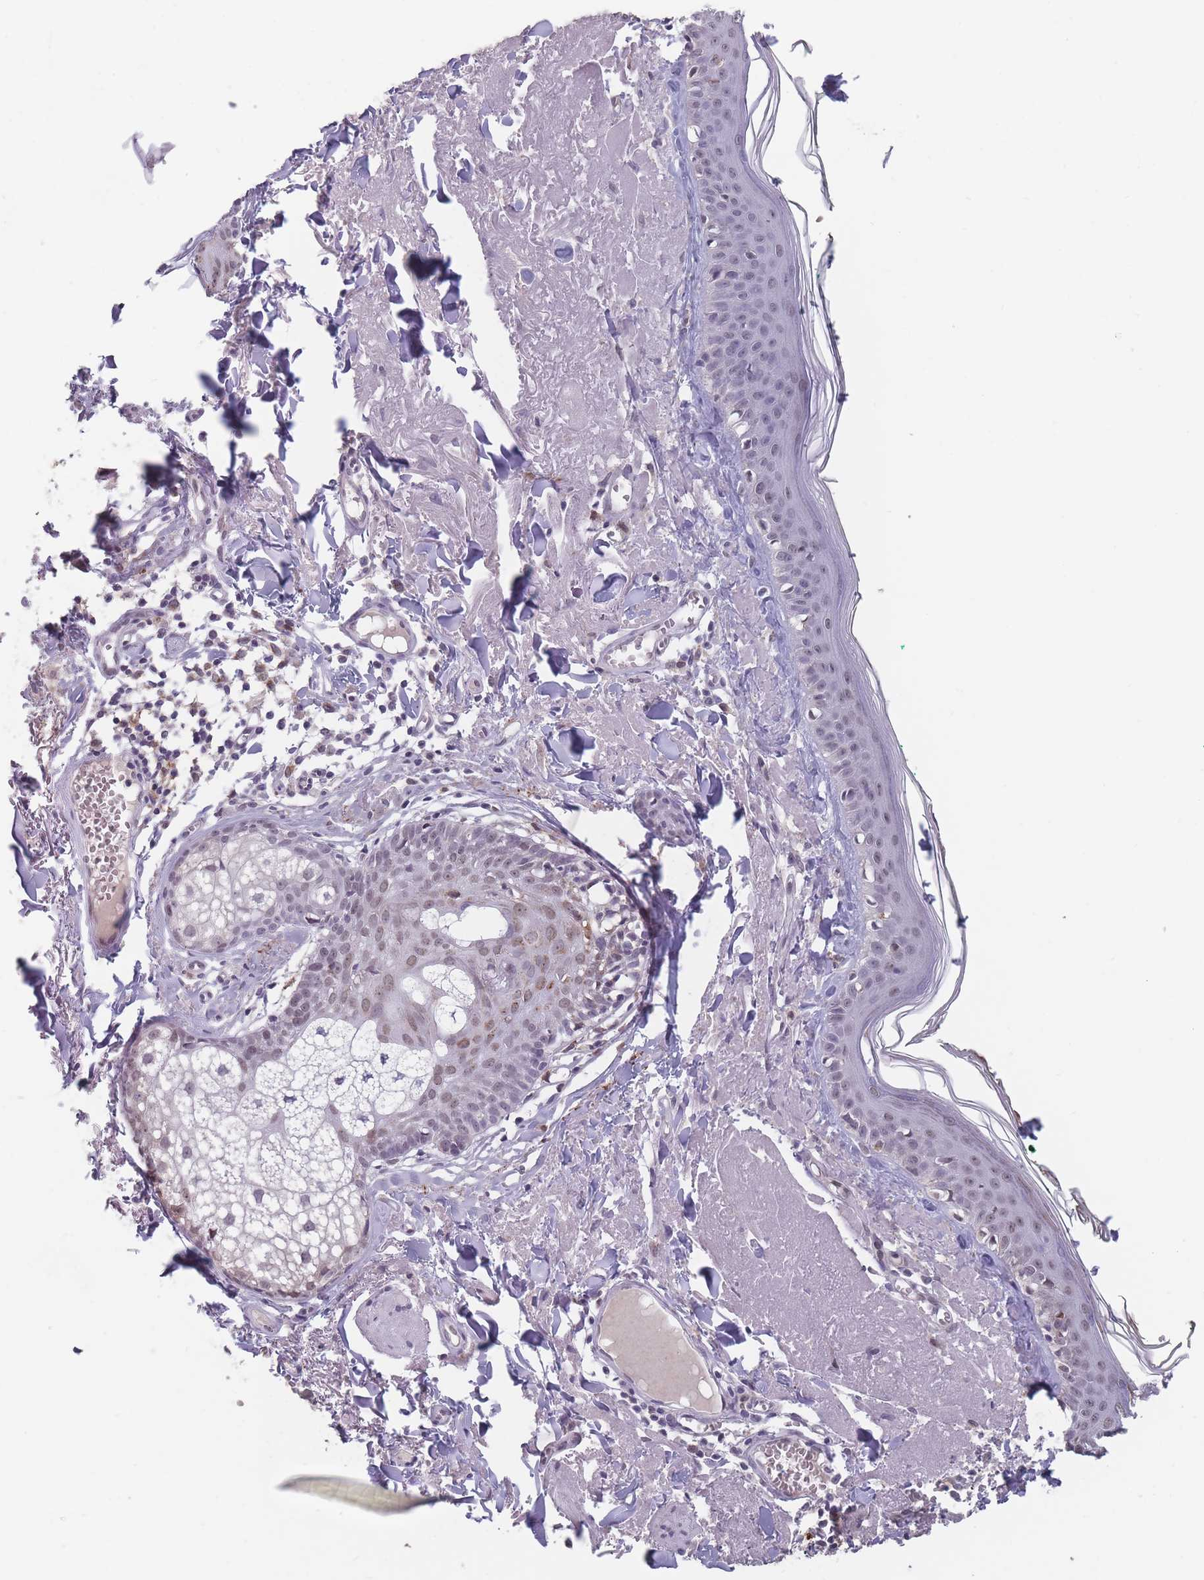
{"staining": {"intensity": "negative", "quantity": "none", "location": "none"}, "tissue": "skin", "cell_type": "Fibroblasts", "image_type": "normal", "snomed": [{"axis": "morphology", "description": "Normal tissue, NOS"}, {"axis": "morphology", "description": "Malignant melanoma, NOS"}, {"axis": "topography", "description": "Skin"}], "caption": "High magnification brightfield microscopy of benign skin stained with DAB (3,3'-diaminobenzidine) (brown) and counterstained with hematoxylin (blue): fibroblasts show no significant staining. Brightfield microscopy of IHC stained with DAB (3,3'-diaminobenzidine) (brown) and hematoxylin (blue), captured at high magnification.", "gene": "PEX7", "patient": {"sex": "male", "age": 80}}